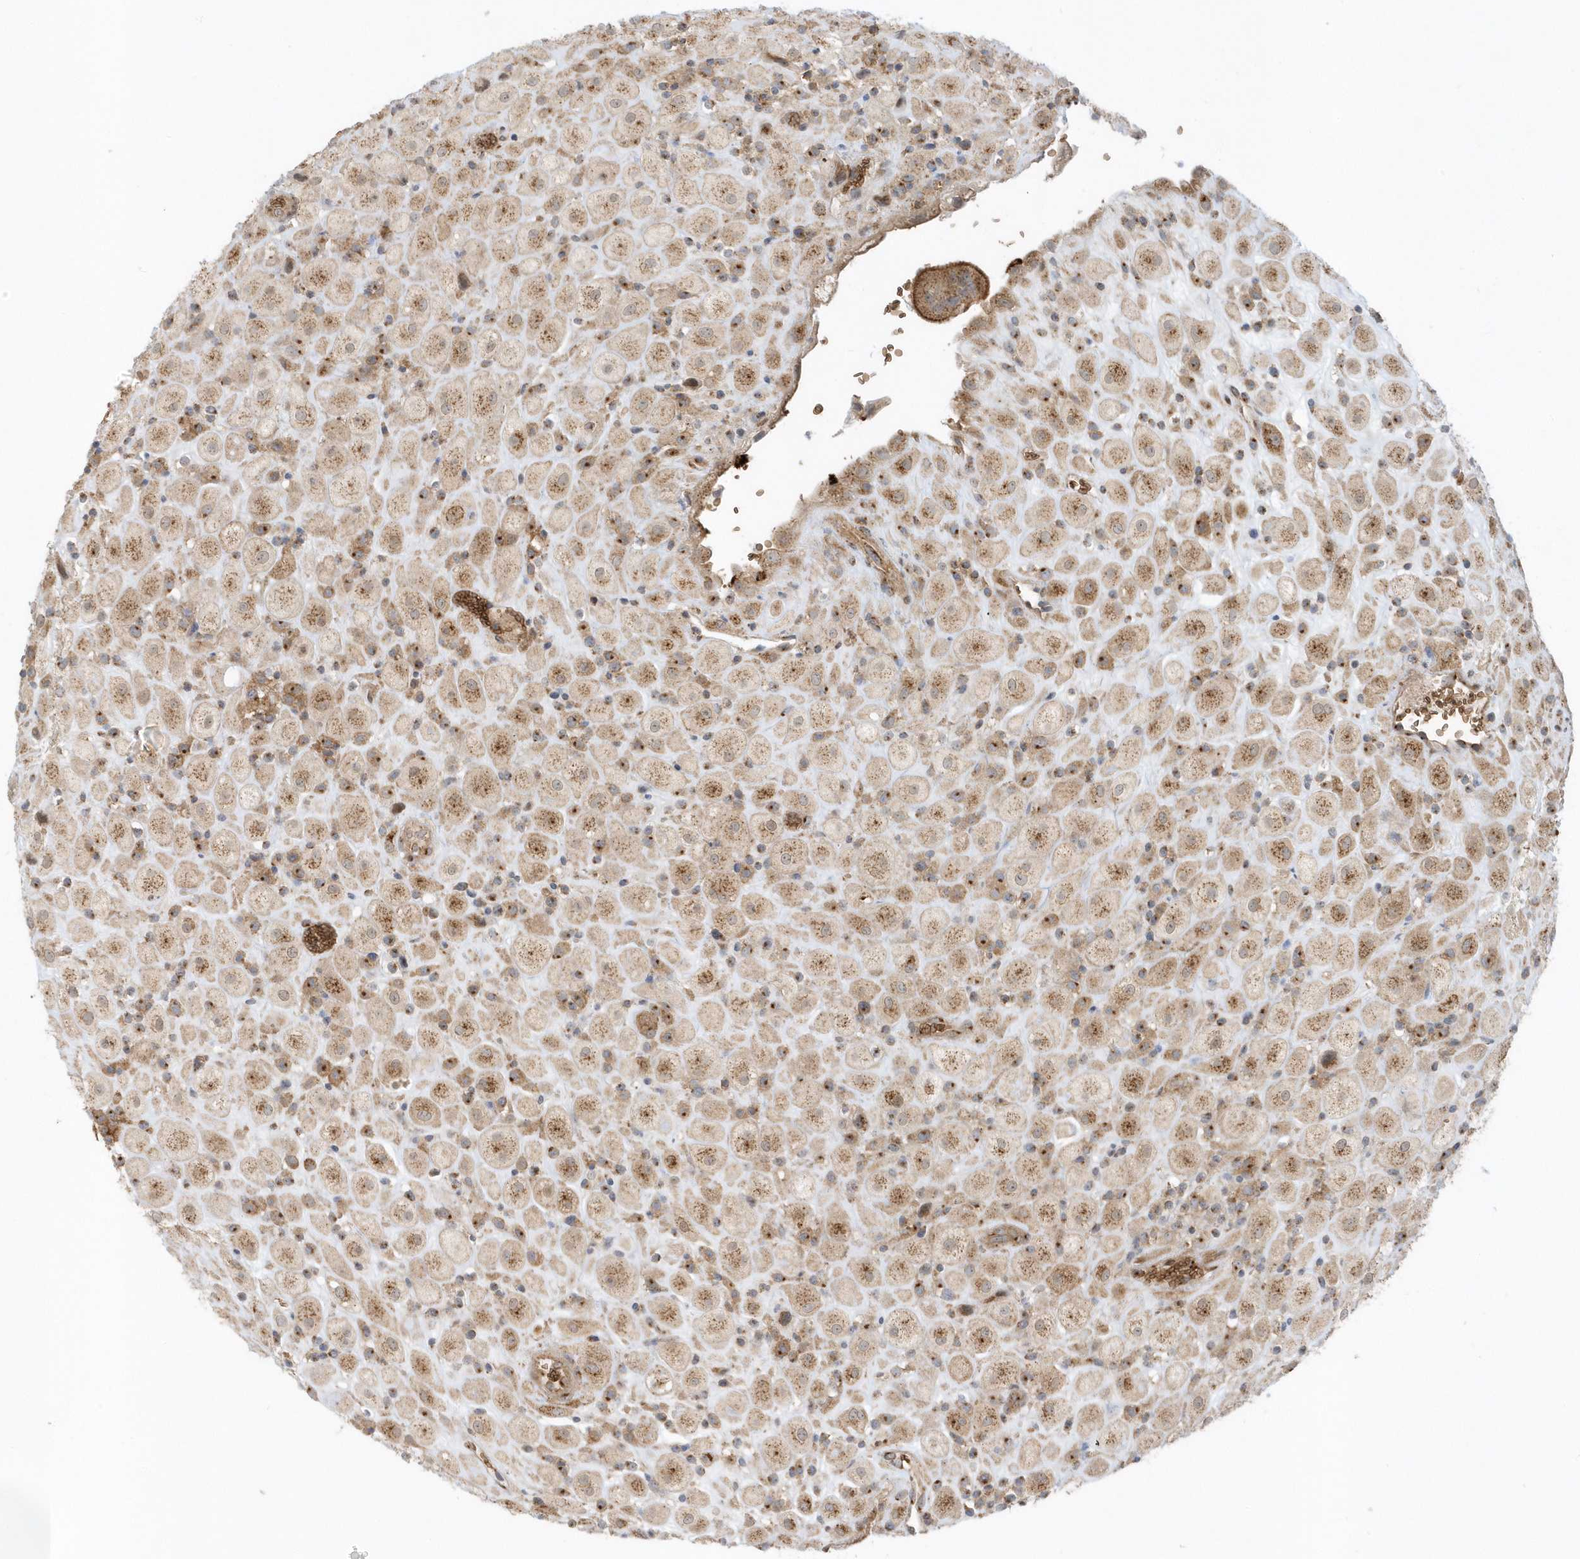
{"staining": {"intensity": "moderate", "quantity": ">75%", "location": "cytoplasmic/membranous"}, "tissue": "placenta", "cell_type": "Decidual cells", "image_type": "normal", "snomed": [{"axis": "morphology", "description": "Normal tissue, NOS"}, {"axis": "topography", "description": "Placenta"}], "caption": "A high-resolution micrograph shows immunohistochemistry staining of unremarkable placenta, which displays moderate cytoplasmic/membranous expression in about >75% of decidual cells.", "gene": "RPP40", "patient": {"sex": "female", "age": 35}}